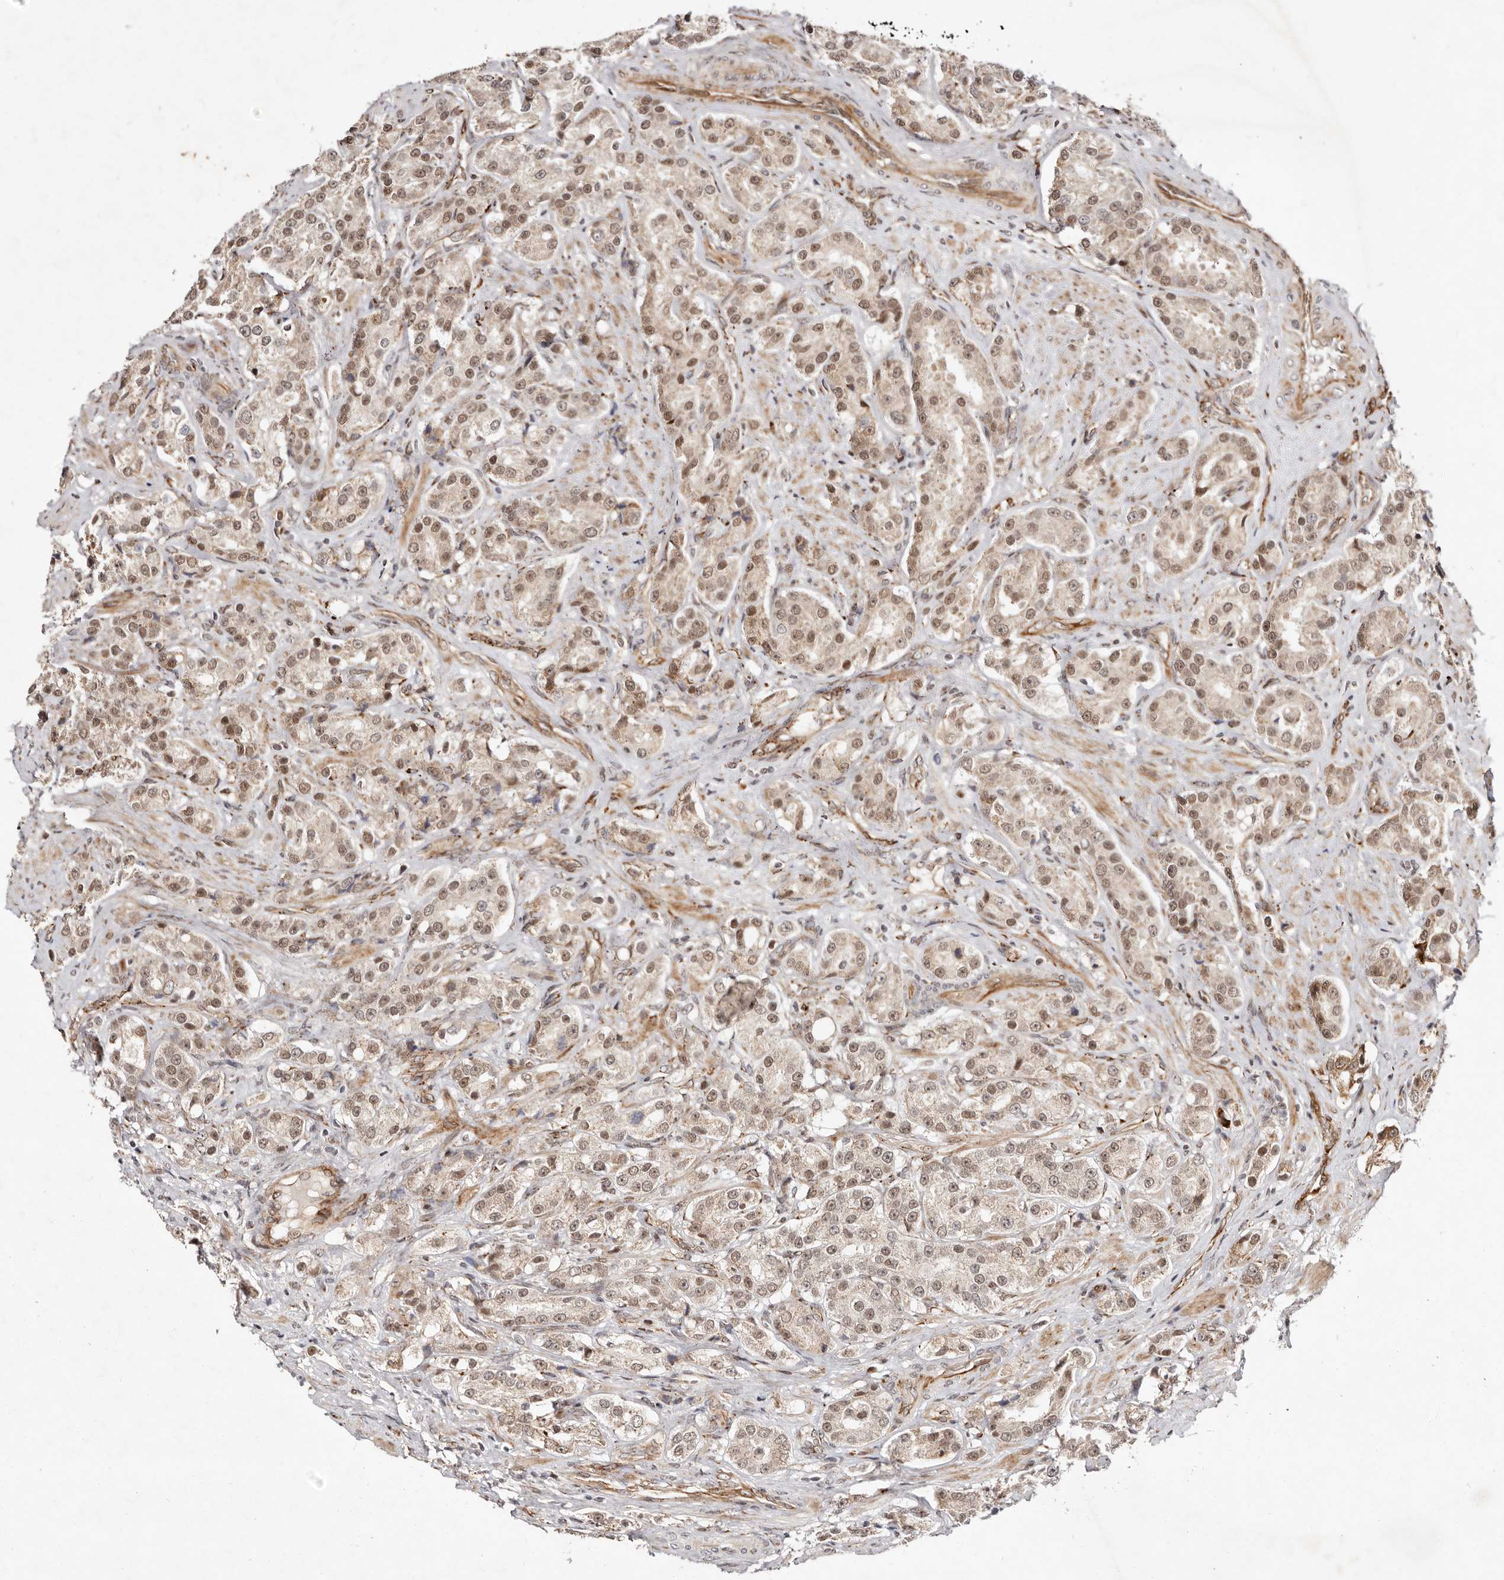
{"staining": {"intensity": "moderate", "quantity": ">75%", "location": "nuclear"}, "tissue": "prostate cancer", "cell_type": "Tumor cells", "image_type": "cancer", "snomed": [{"axis": "morphology", "description": "Adenocarcinoma, High grade"}, {"axis": "topography", "description": "Prostate"}], "caption": "An image of prostate adenocarcinoma (high-grade) stained for a protein reveals moderate nuclear brown staining in tumor cells.", "gene": "BCL2L15", "patient": {"sex": "male", "age": 60}}